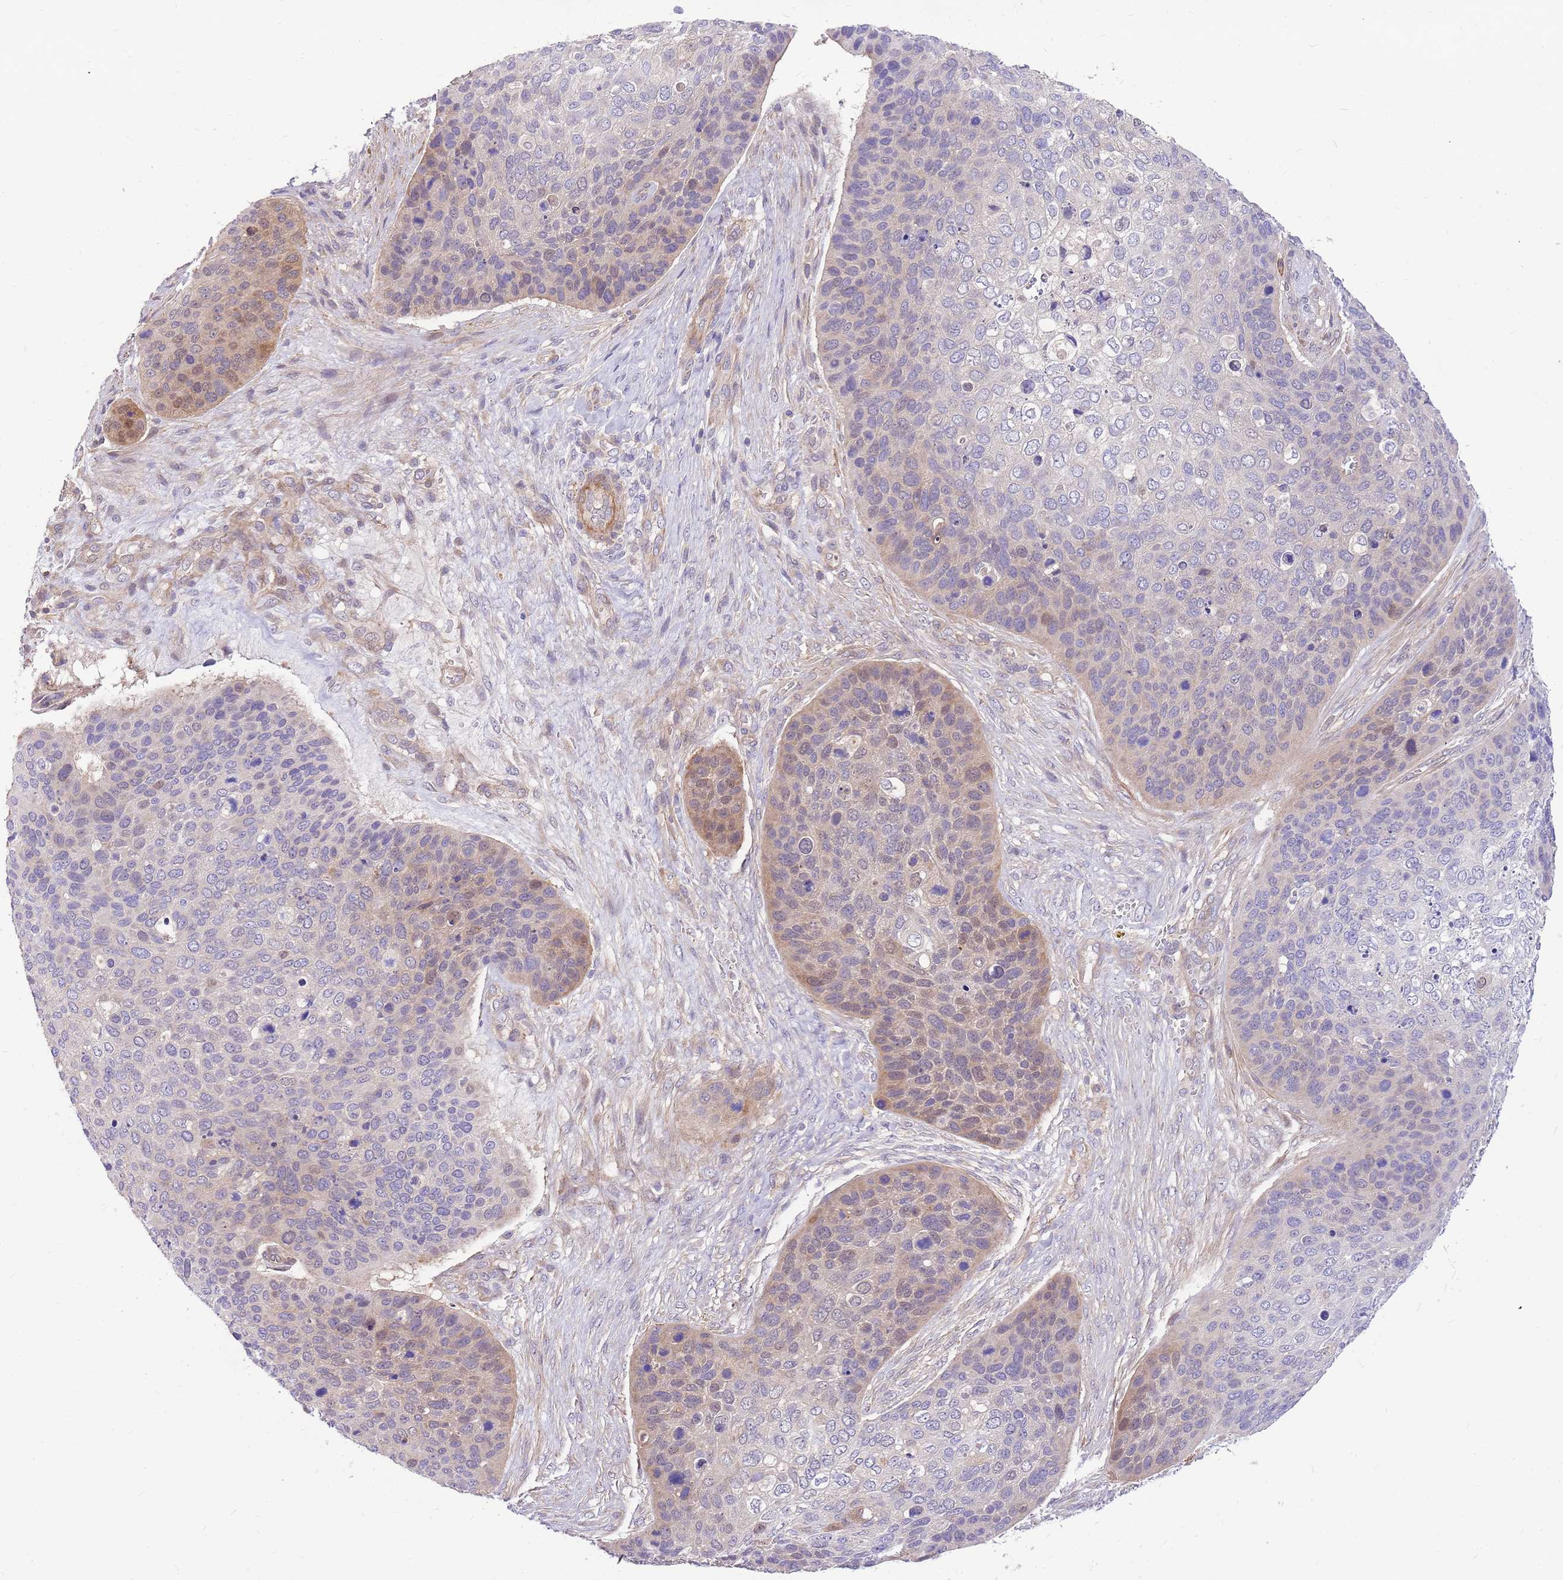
{"staining": {"intensity": "moderate", "quantity": "<25%", "location": "cytoplasmic/membranous"}, "tissue": "skin cancer", "cell_type": "Tumor cells", "image_type": "cancer", "snomed": [{"axis": "morphology", "description": "Basal cell carcinoma"}, {"axis": "topography", "description": "Skin"}], "caption": "Basal cell carcinoma (skin) stained for a protein (brown) exhibits moderate cytoplasmic/membranous positive expression in approximately <25% of tumor cells.", "gene": "MVD", "patient": {"sex": "female", "age": 74}}